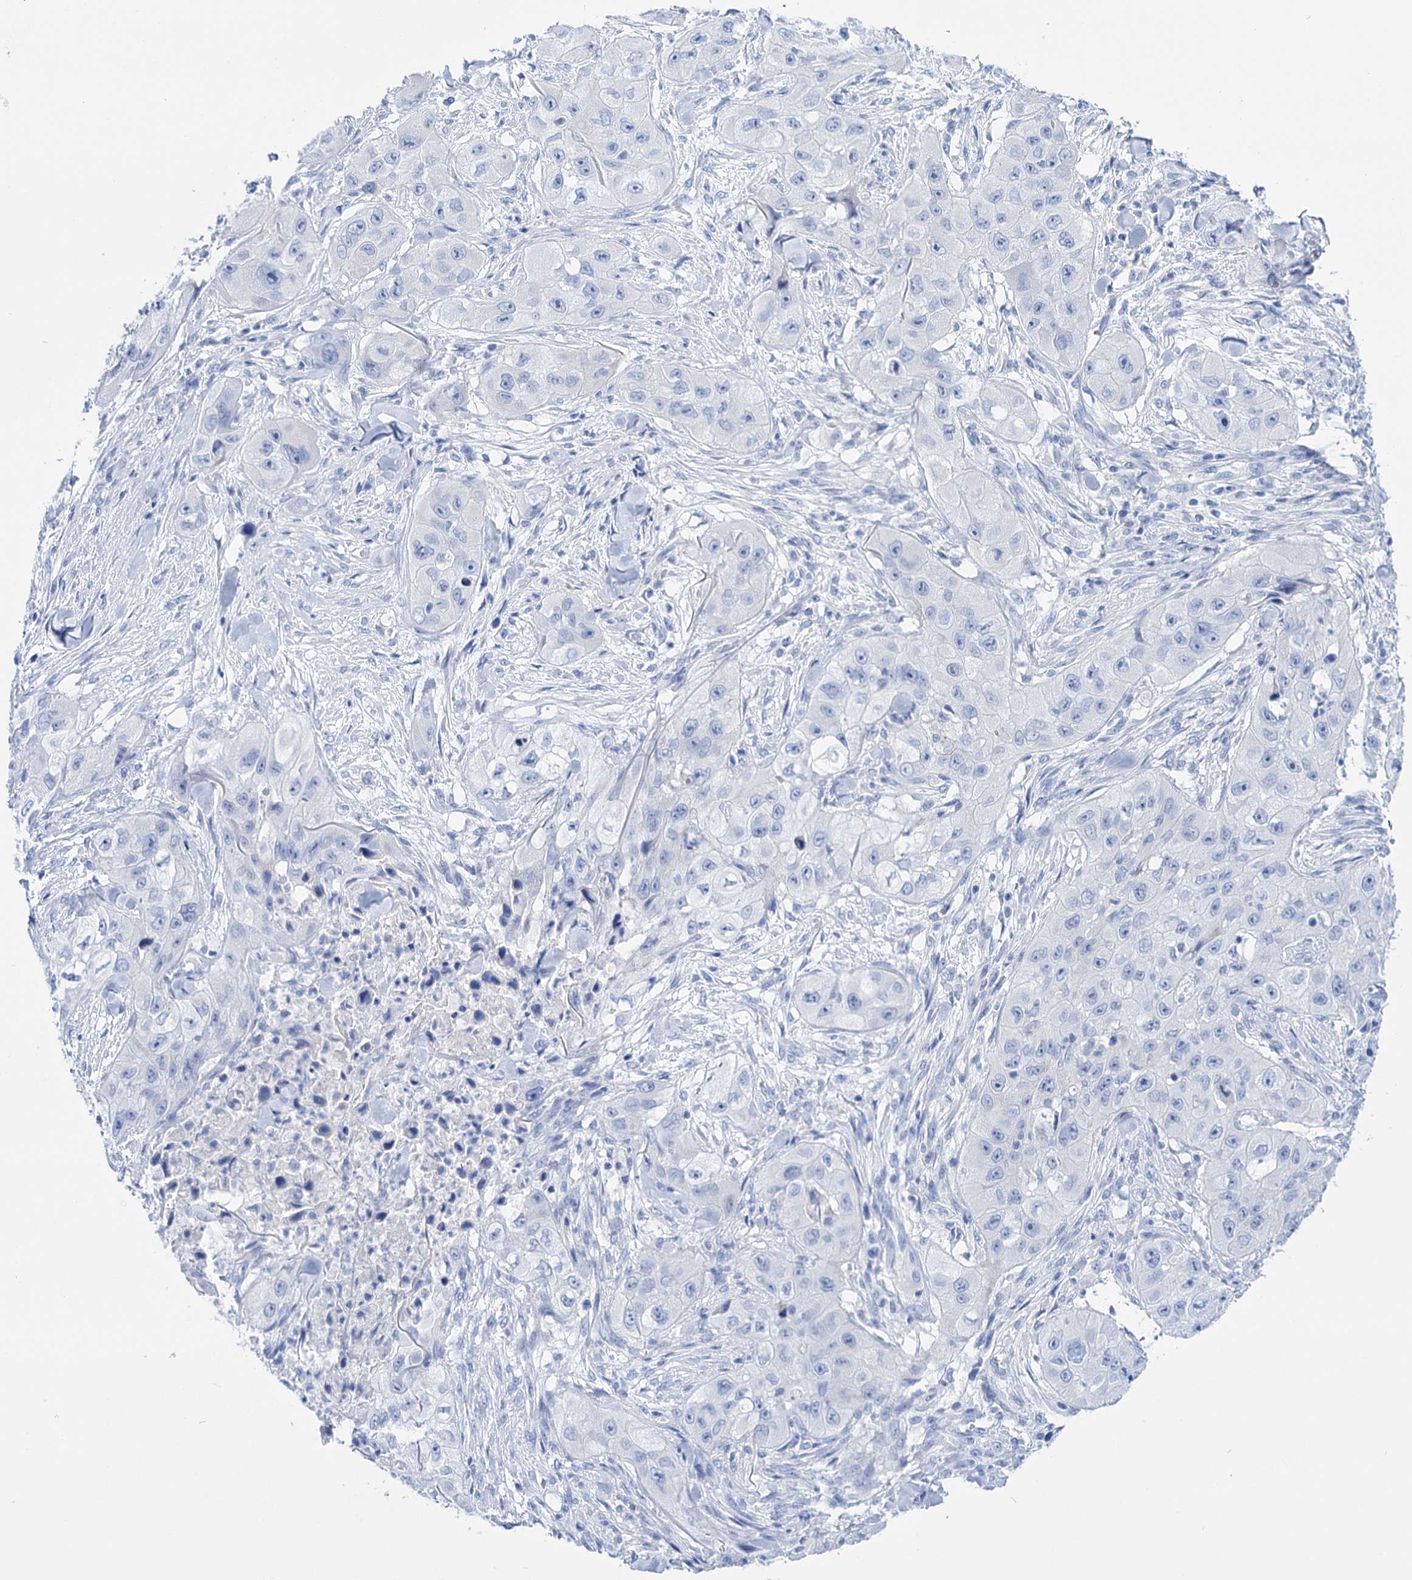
{"staining": {"intensity": "negative", "quantity": "none", "location": "none"}, "tissue": "skin cancer", "cell_type": "Tumor cells", "image_type": "cancer", "snomed": [{"axis": "morphology", "description": "Squamous cell carcinoma, NOS"}, {"axis": "topography", "description": "Skin"}, {"axis": "topography", "description": "Subcutis"}], "caption": "Tumor cells show no significant expression in skin cancer.", "gene": "YARS2", "patient": {"sex": "male", "age": 73}}